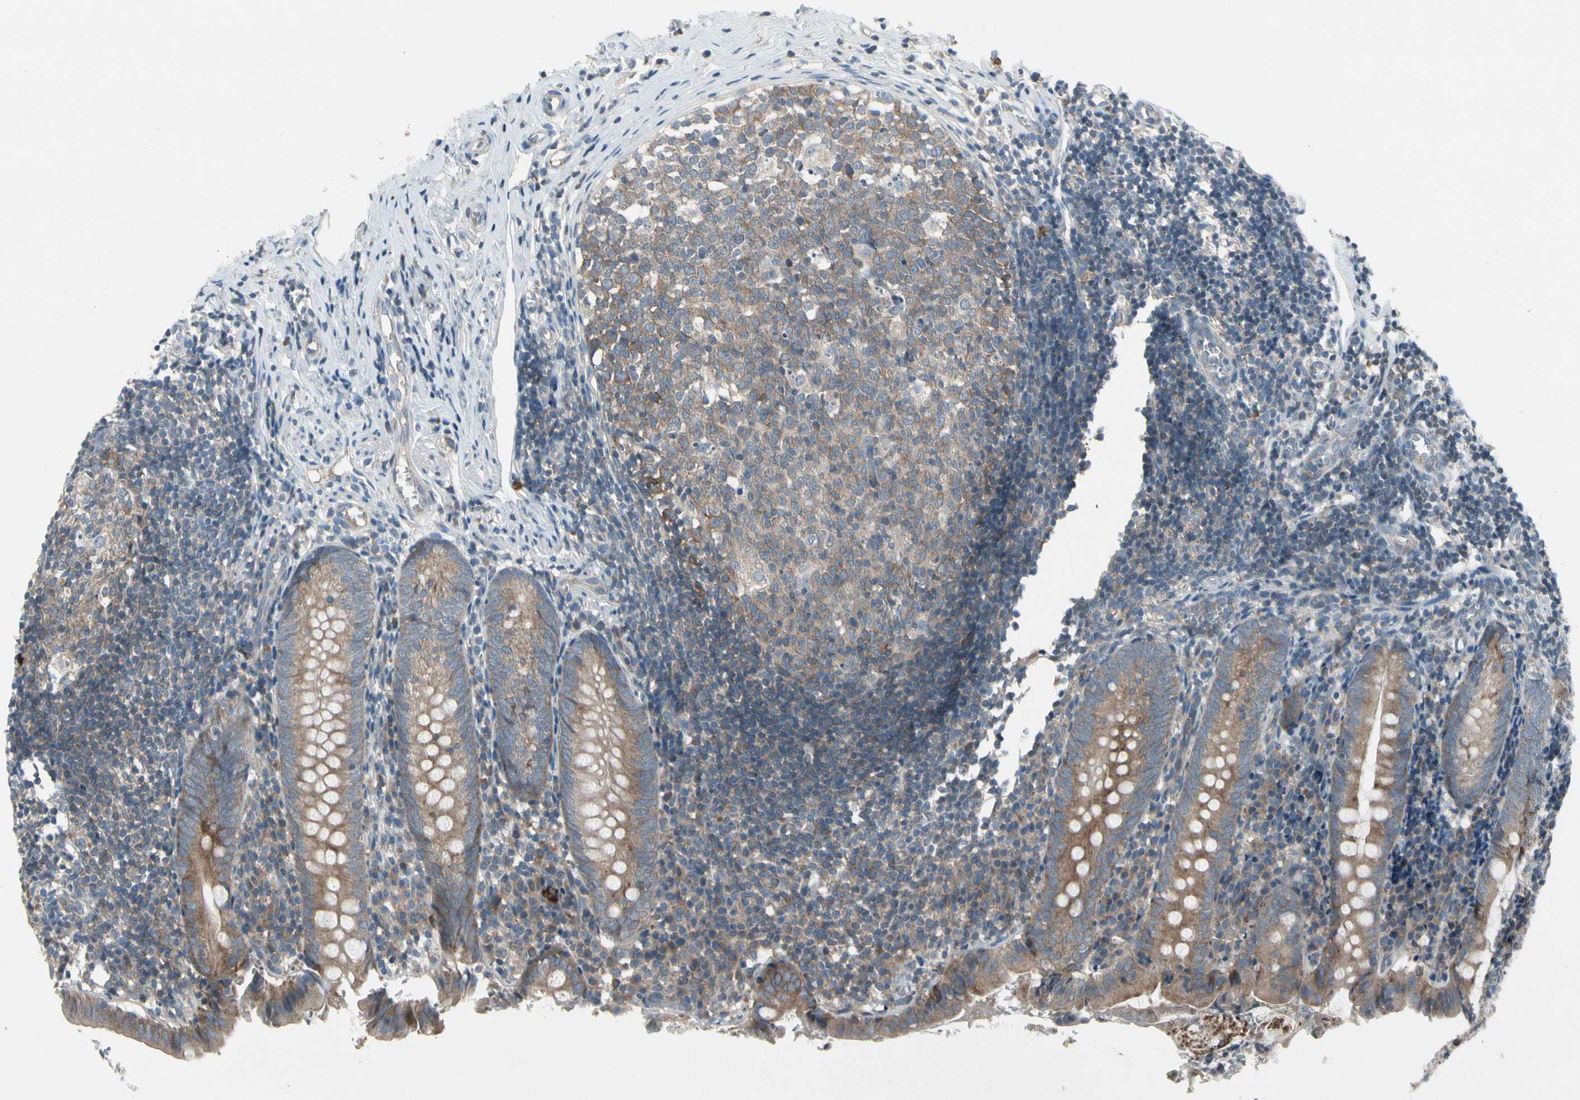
{"staining": {"intensity": "moderate", "quantity": ">75%", "location": "cytoplasmic/membranous"}, "tissue": "appendix", "cell_type": "Glandular cells", "image_type": "normal", "snomed": [{"axis": "morphology", "description": "Normal tissue, NOS"}, {"axis": "topography", "description": "Appendix"}], "caption": "Immunohistochemical staining of normal appendix shows medium levels of moderate cytoplasmic/membranous staining in about >75% of glandular cells. (DAB (3,3'-diaminobenzidine) = brown stain, brightfield microscopy at high magnification).", "gene": "PANK2", "patient": {"sex": "female", "age": 10}}